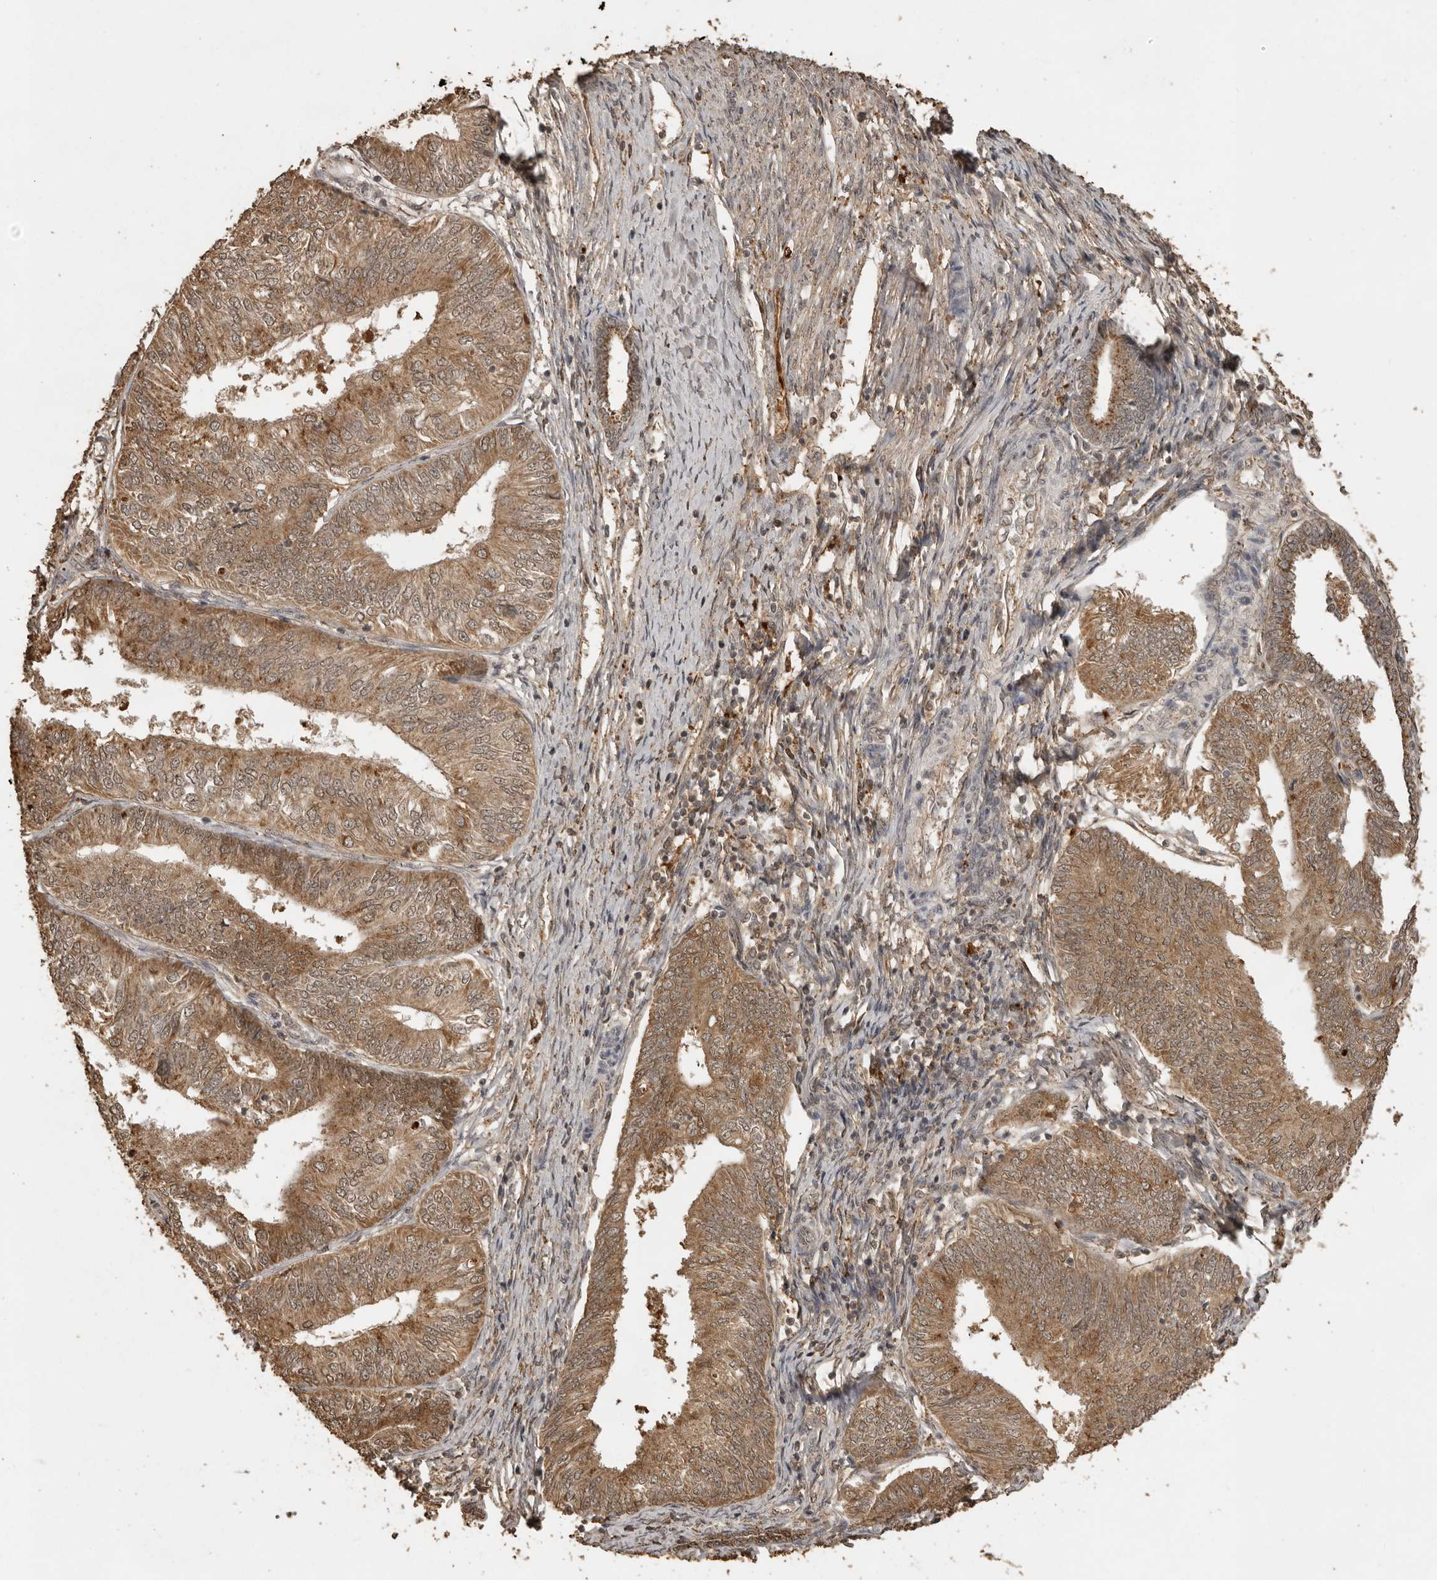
{"staining": {"intensity": "moderate", "quantity": ">75%", "location": "cytoplasmic/membranous"}, "tissue": "endometrial cancer", "cell_type": "Tumor cells", "image_type": "cancer", "snomed": [{"axis": "morphology", "description": "Adenocarcinoma, NOS"}, {"axis": "topography", "description": "Endometrium"}], "caption": "IHC photomicrograph of neoplastic tissue: adenocarcinoma (endometrial) stained using immunohistochemistry (IHC) displays medium levels of moderate protein expression localized specifically in the cytoplasmic/membranous of tumor cells, appearing as a cytoplasmic/membranous brown color.", "gene": "CTF1", "patient": {"sex": "female", "age": 58}}